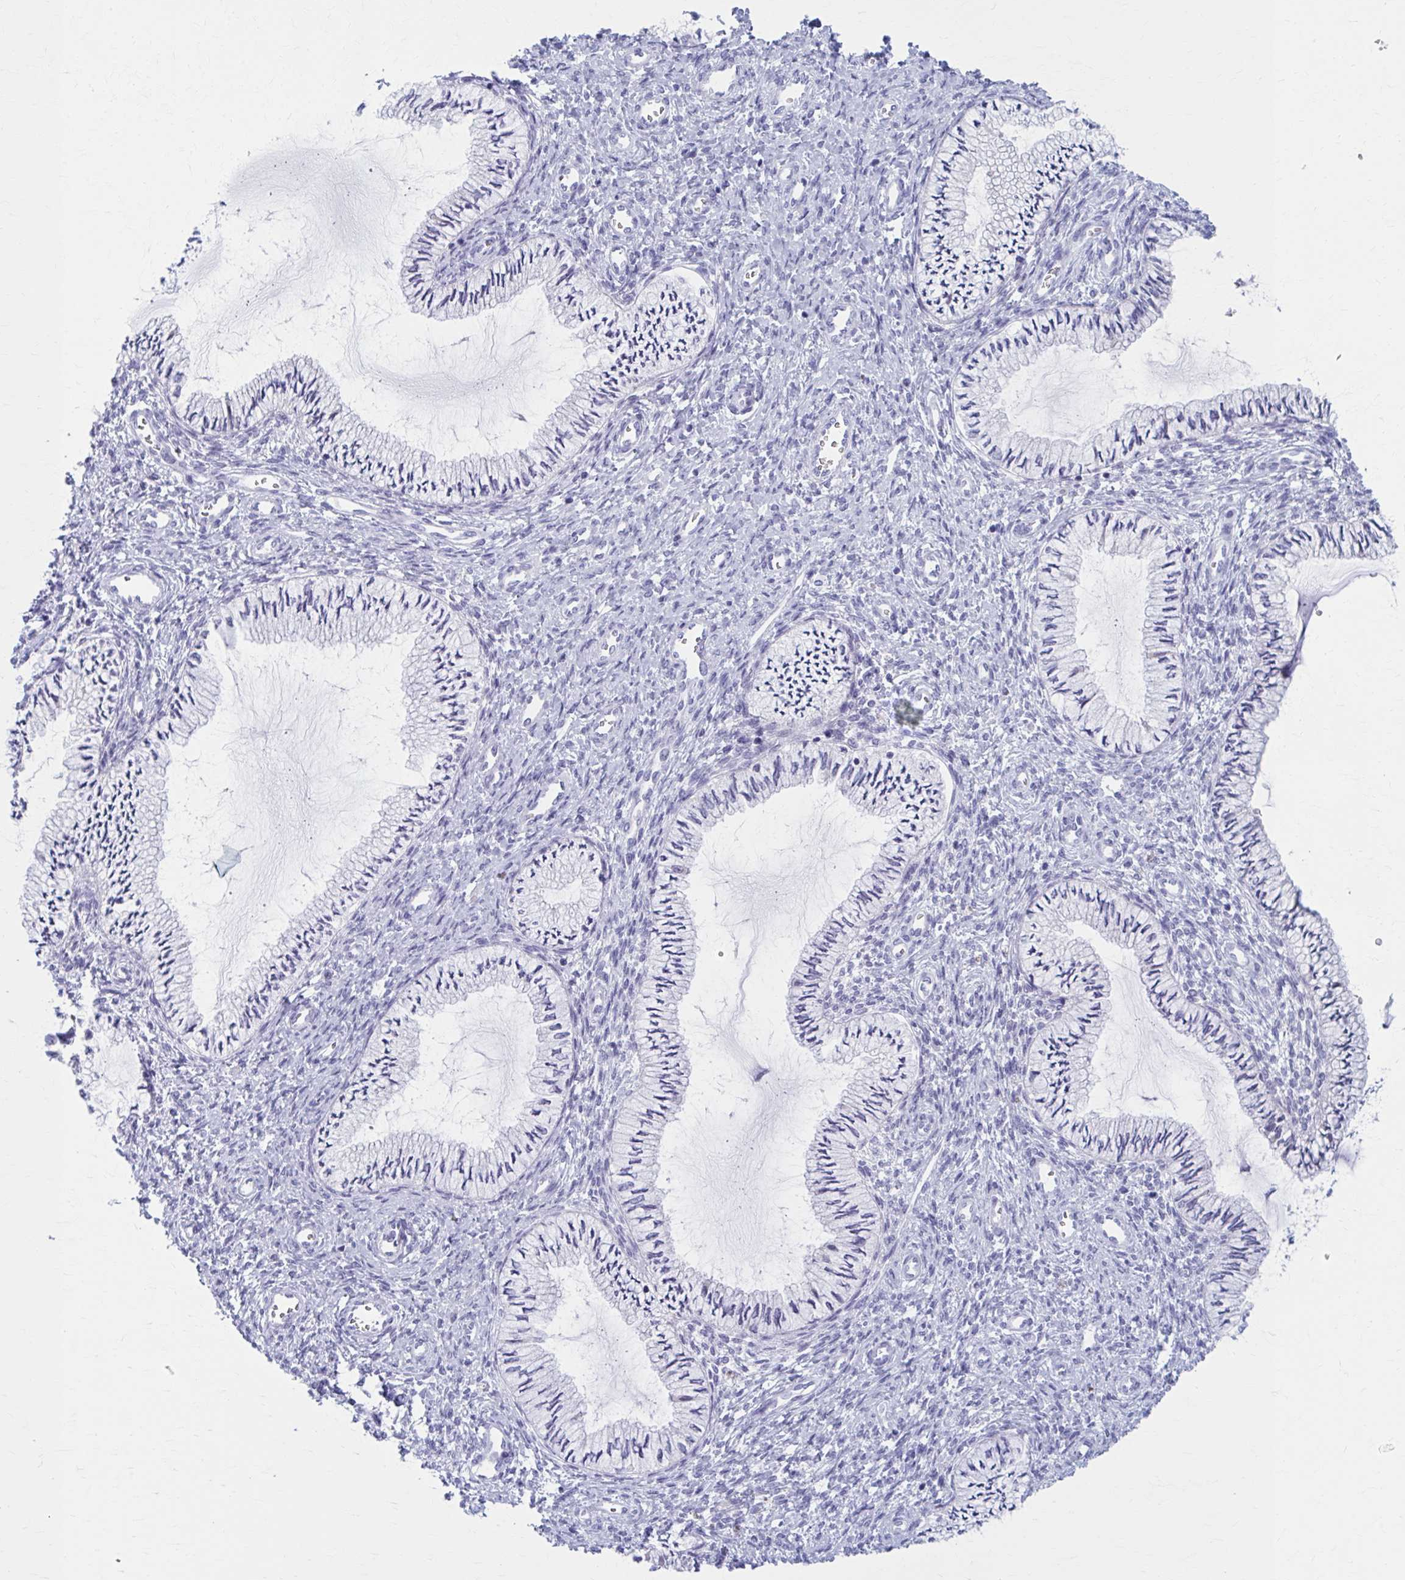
{"staining": {"intensity": "negative", "quantity": "none", "location": "none"}, "tissue": "cervix", "cell_type": "Glandular cells", "image_type": "normal", "snomed": [{"axis": "morphology", "description": "Normal tissue, NOS"}, {"axis": "topography", "description": "Cervix"}], "caption": "This is a histopathology image of IHC staining of unremarkable cervix, which shows no staining in glandular cells. (DAB immunohistochemistry (IHC), high magnification).", "gene": "CCDC105", "patient": {"sex": "female", "age": 24}}